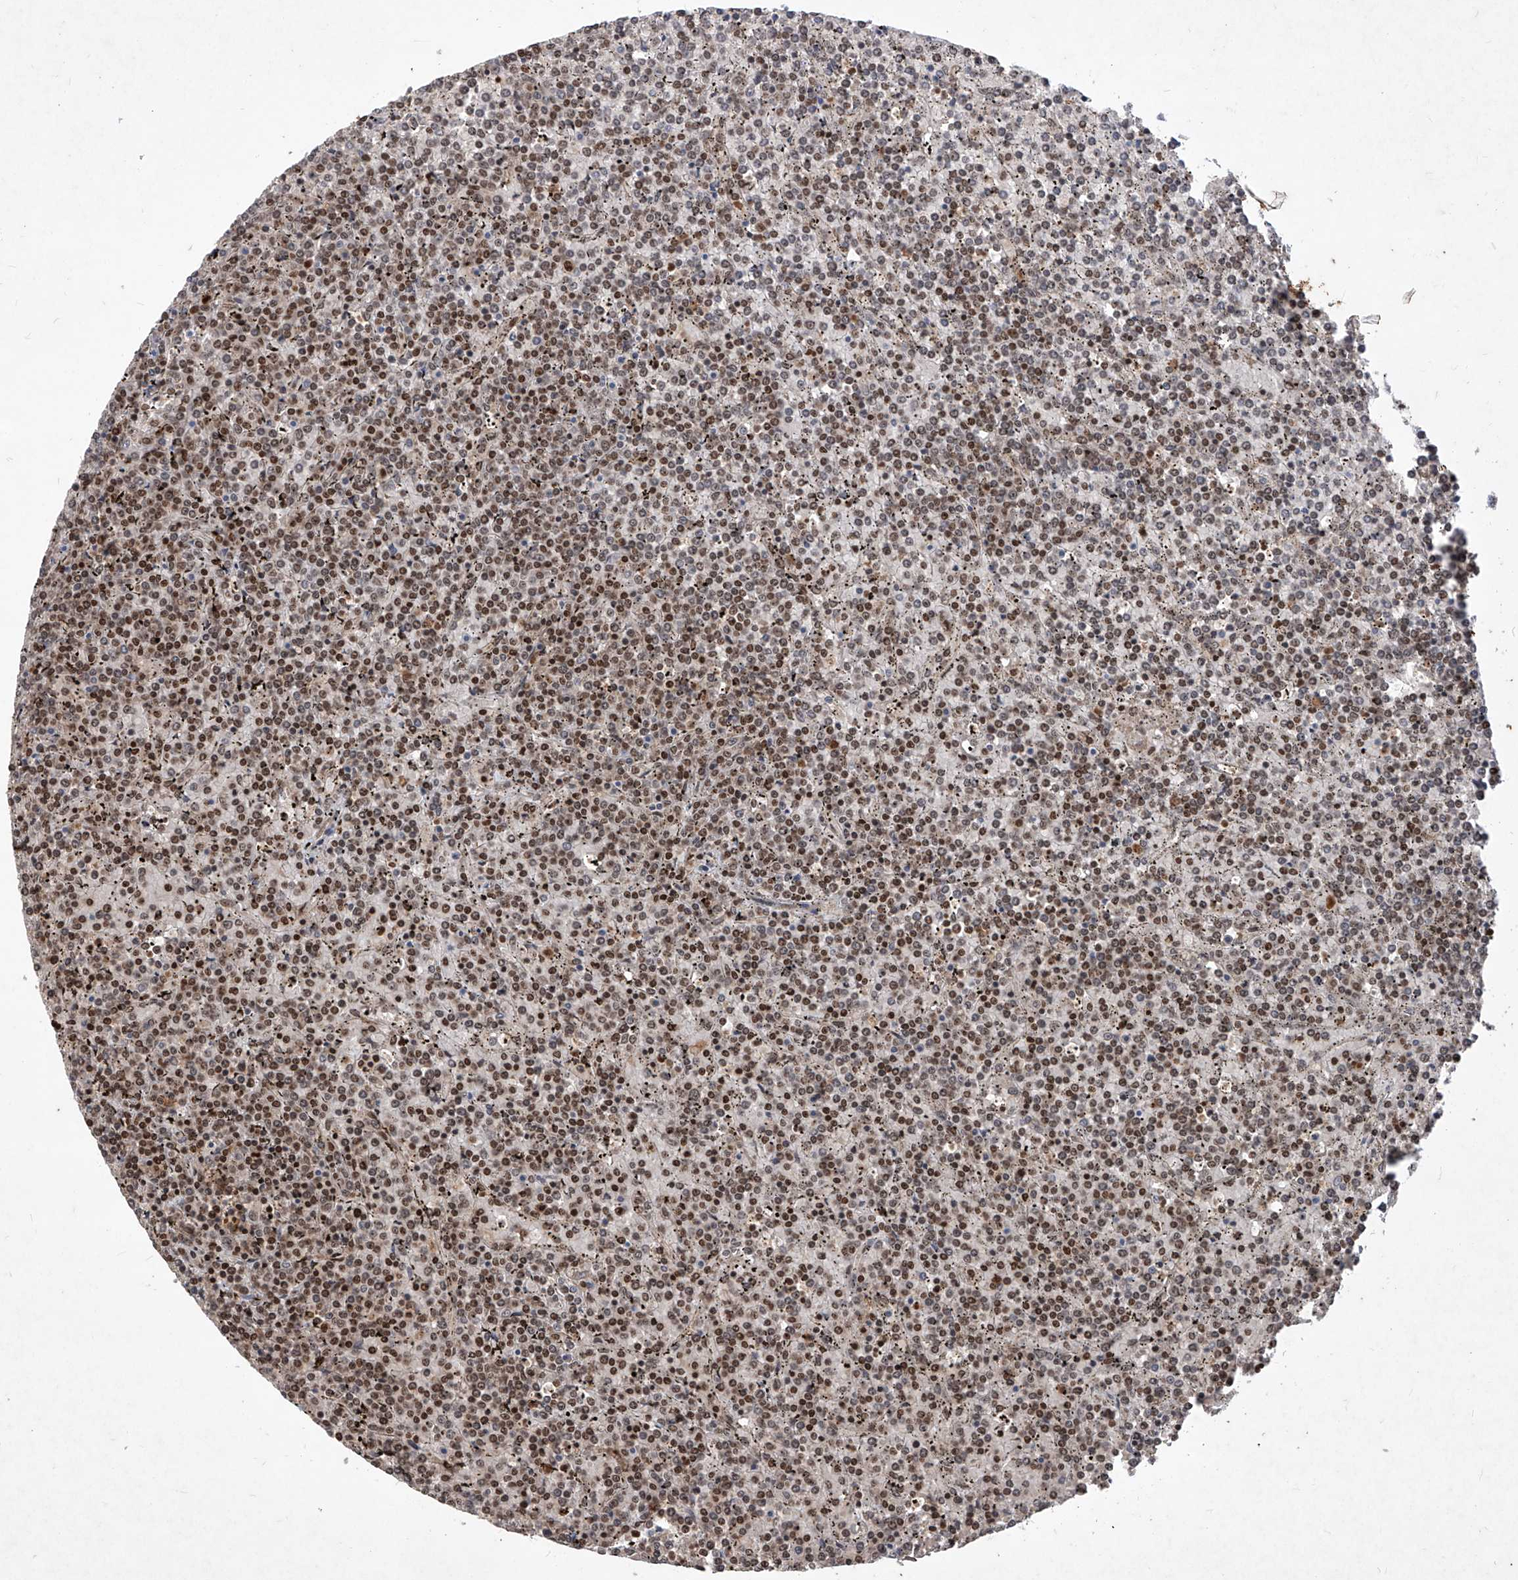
{"staining": {"intensity": "moderate", "quantity": "25%-75%", "location": "nuclear"}, "tissue": "lymphoma", "cell_type": "Tumor cells", "image_type": "cancer", "snomed": [{"axis": "morphology", "description": "Malignant lymphoma, non-Hodgkin's type, Low grade"}, {"axis": "topography", "description": "Spleen"}], "caption": "Immunohistochemical staining of lymphoma displays medium levels of moderate nuclear protein positivity in about 25%-75% of tumor cells.", "gene": "IRF2", "patient": {"sex": "female", "age": 19}}